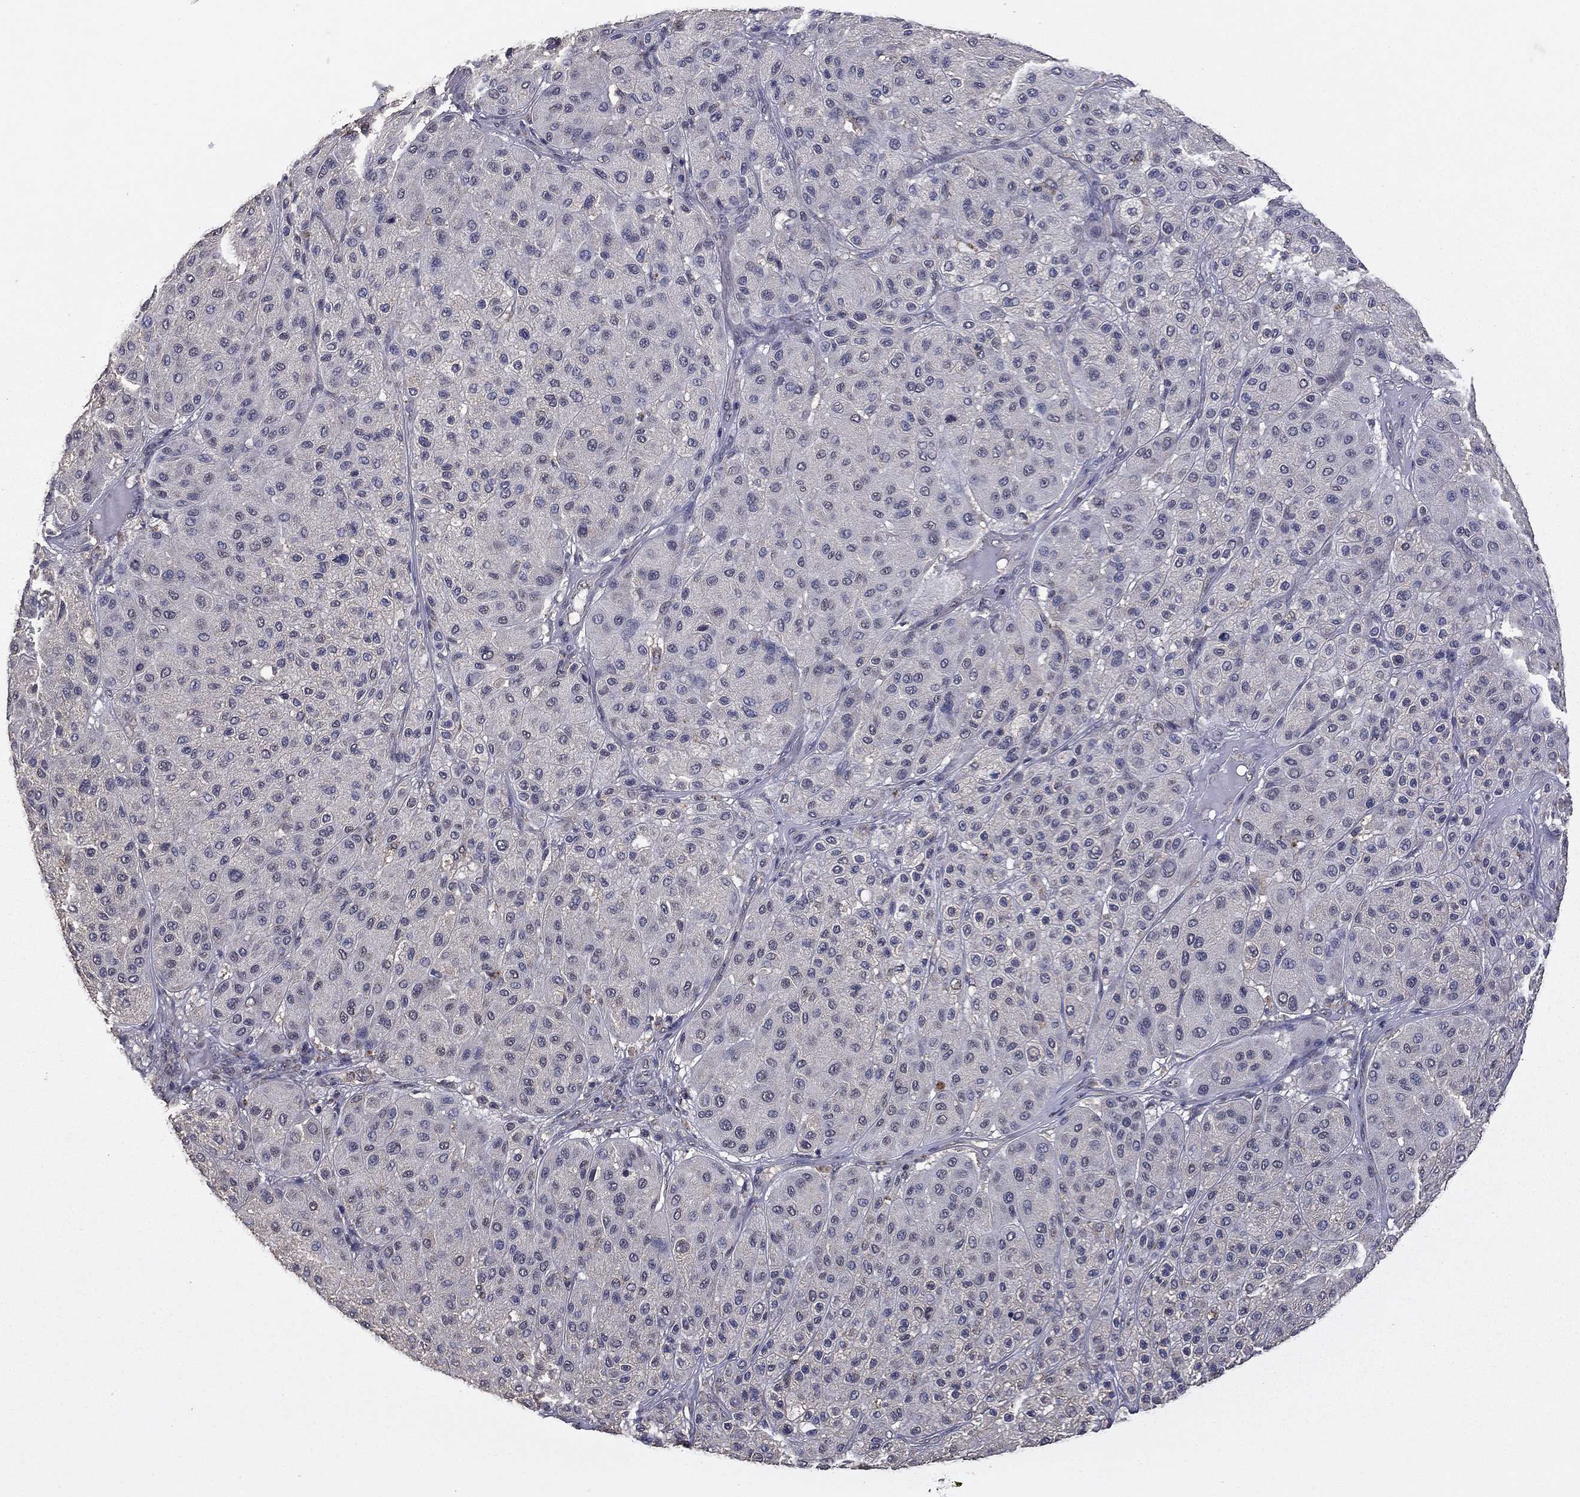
{"staining": {"intensity": "negative", "quantity": "none", "location": "none"}, "tissue": "melanoma", "cell_type": "Tumor cells", "image_type": "cancer", "snomed": [{"axis": "morphology", "description": "Malignant melanoma, Metastatic site"}, {"axis": "topography", "description": "Smooth muscle"}], "caption": "Immunohistochemistry (IHC) micrograph of melanoma stained for a protein (brown), which reveals no expression in tumor cells.", "gene": "MFAP3L", "patient": {"sex": "male", "age": 41}}